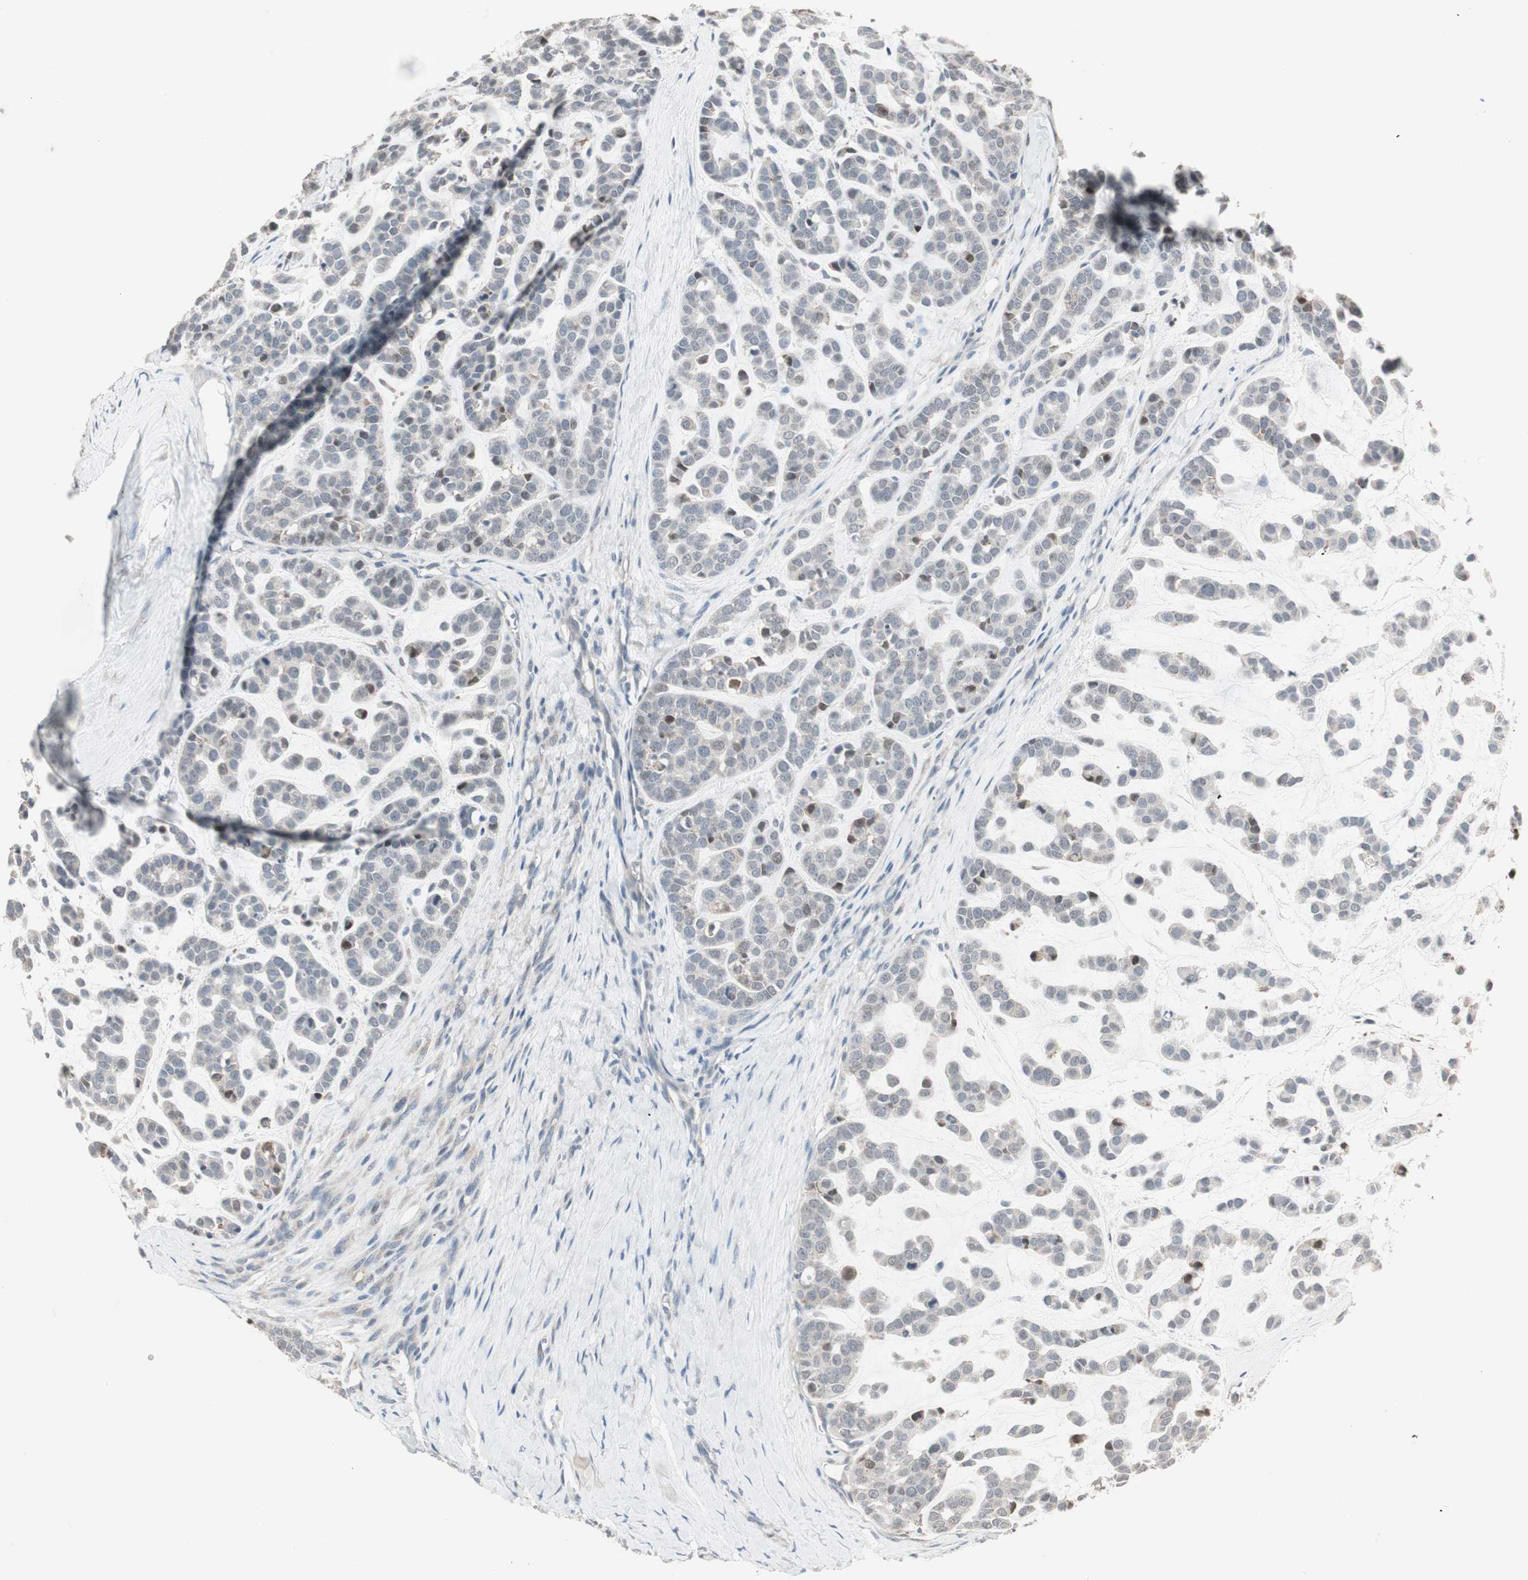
{"staining": {"intensity": "moderate", "quantity": "<25%", "location": "cytoplasmic/membranous,nuclear"}, "tissue": "head and neck cancer", "cell_type": "Tumor cells", "image_type": "cancer", "snomed": [{"axis": "morphology", "description": "Adenocarcinoma, NOS"}, {"axis": "morphology", "description": "Adenoma, NOS"}, {"axis": "topography", "description": "Head-Neck"}], "caption": "Immunohistochemistry of head and neck adenocarcinoma demonstrates low levels of moderate cytoplasmic/membranous and nuclear staining in approximately <25% of tumor cells.", "gene": "PDZK1", "patient": {"sex": "female", "age": 55}}